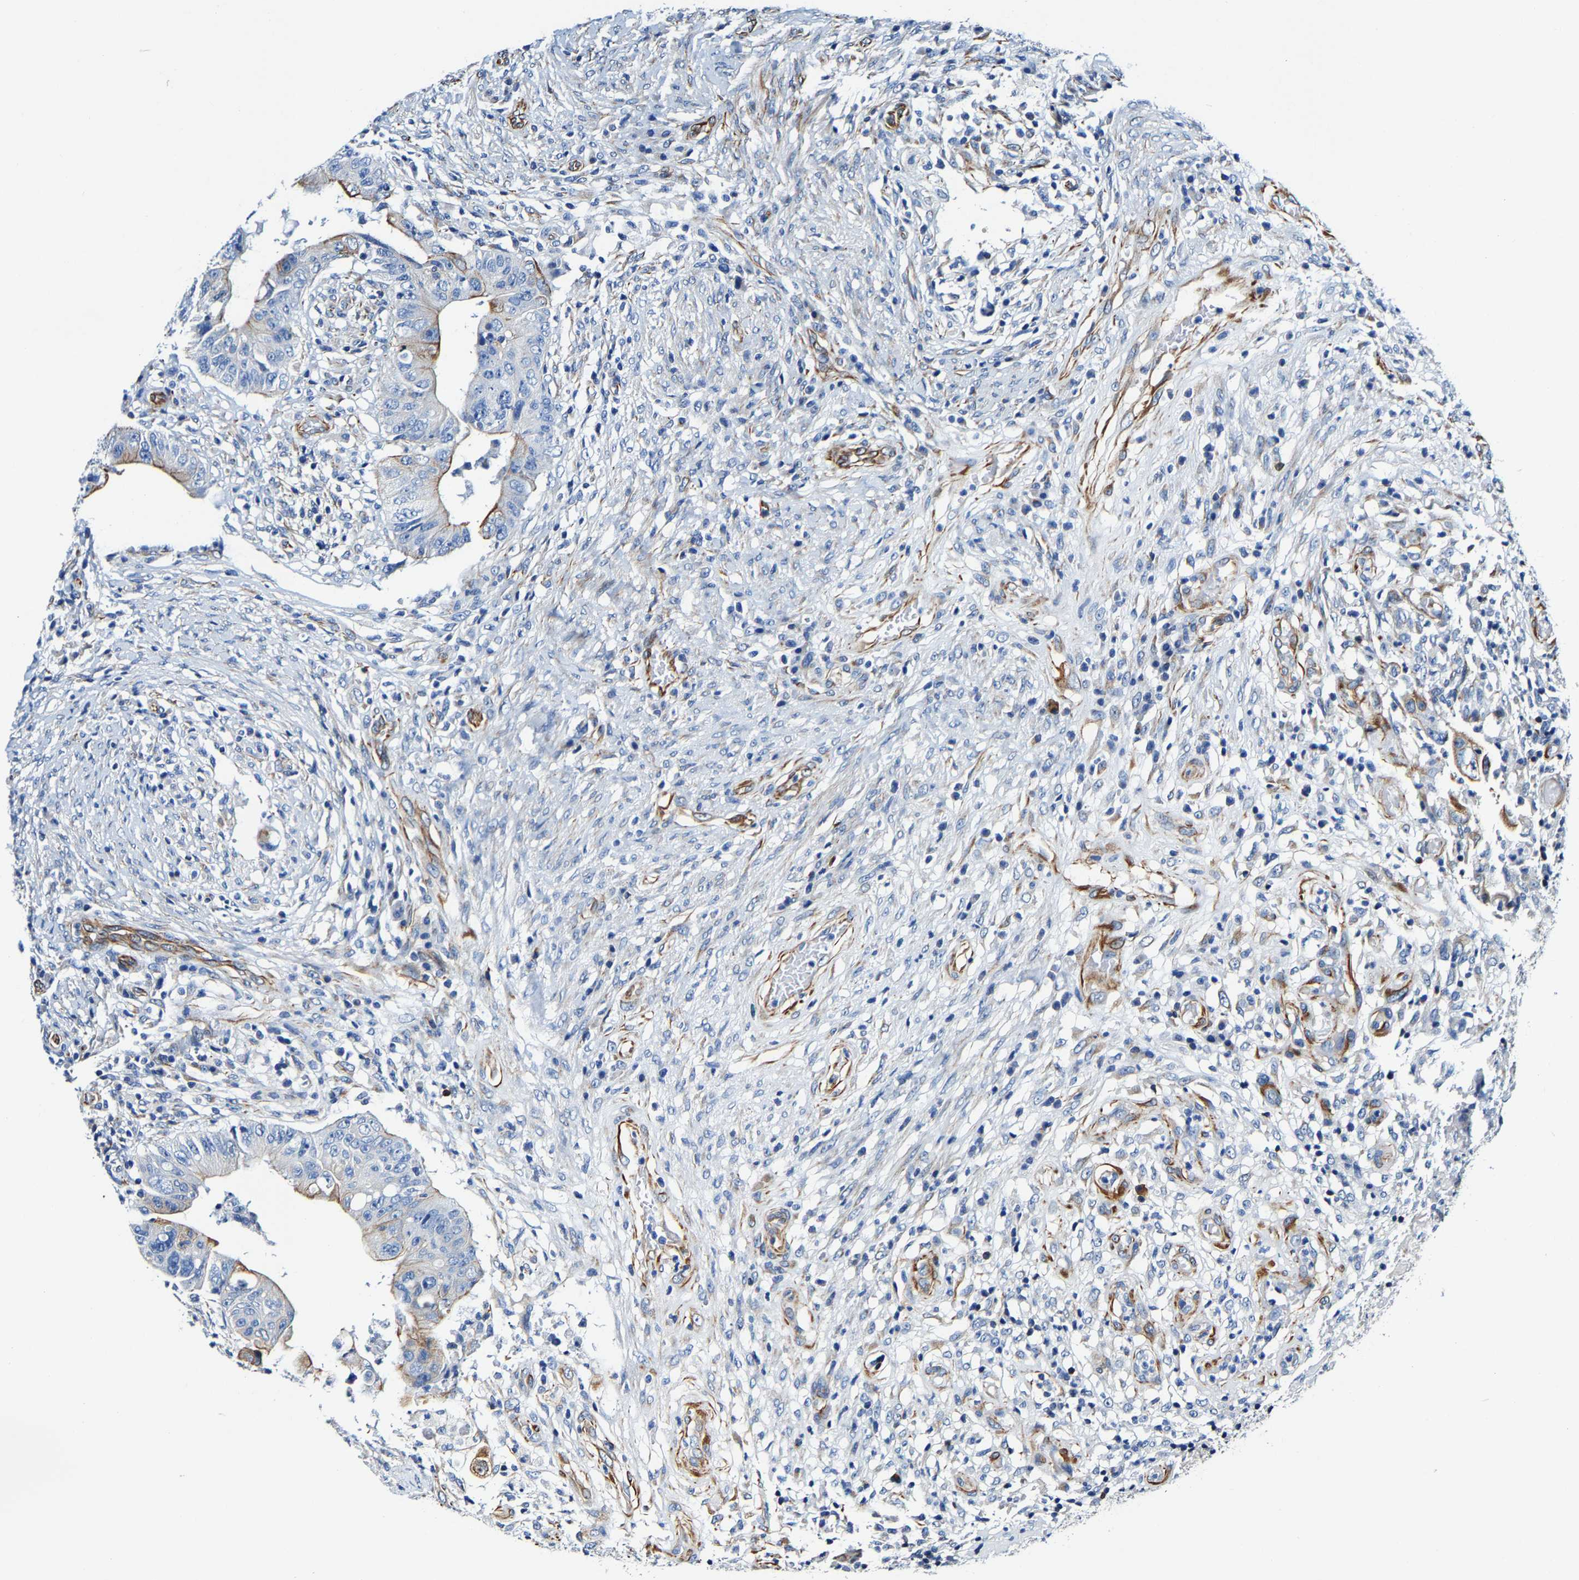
{"staining": {"intensity": "moderate", "quantity": "25%-75%", "location": "cytoplasmic/membranous"}, "tissue": "colorectal cancer", "cell_type": "Tumor cells", "image_type": "cancer", "snomed": [{"axis": "morphology", "description": "Adenocarcinoma, NOS"}, {"axis": "topography", "description": "Rectum"}], "caption": "Immunohistochemical staining of human colorectal adenocarcinoma displays medium levels of moderate cytoplasmic/membranous protein staining in approximately 25%-75% of tumor cells.", "gene": "MMEL1", "patient": {"sex": "female", "age": 71}}